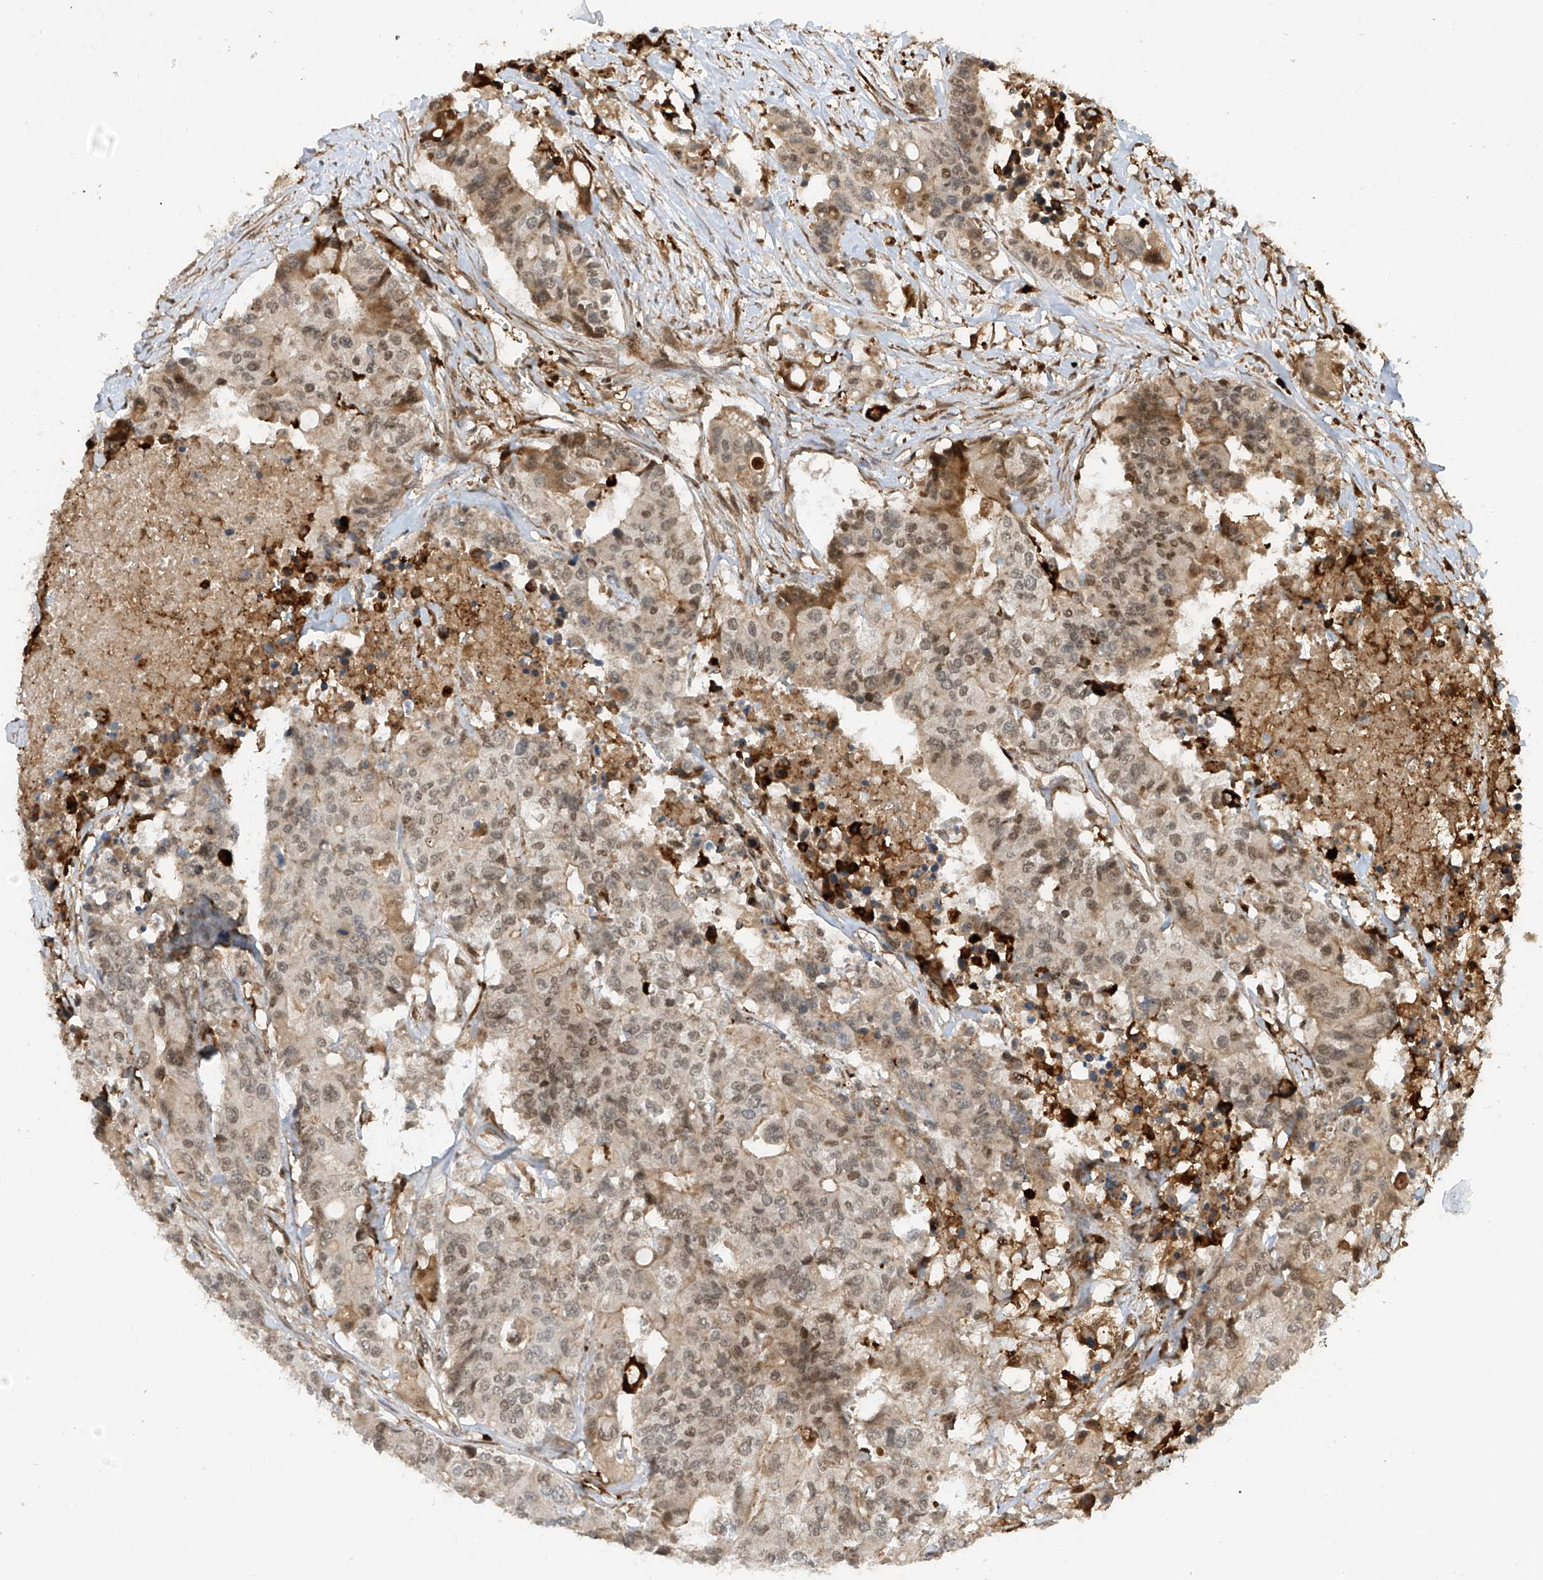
{"staining": {"intensity": "weak", "quantity": ">75%", "location": "cytoplasmic/membranous,nuclear"}, "tissue": "colorectal cancer", "cell_type": "Tumor cells", "image_type": "cancer", "snomed": [{"axis": "morphology", "description": "Adenocarcinoma, NOS"}, {"axis": "topography", "description": "Colon"}], "caption": "Immunohistochemical staining of adenocarcinoma (colorectal) shows low levels of weak cytoplasmic/membranous and nuclear protein positivity in about >75% of tumor cells. The staining was performed using DAB (3,3'-diaminobenzidine), with brown indicating positive protein expression. Nuclei are stained blue with hematoxylin.", "gene": "ATAD2B", "patient": {"sex": "male", "age": 77}}